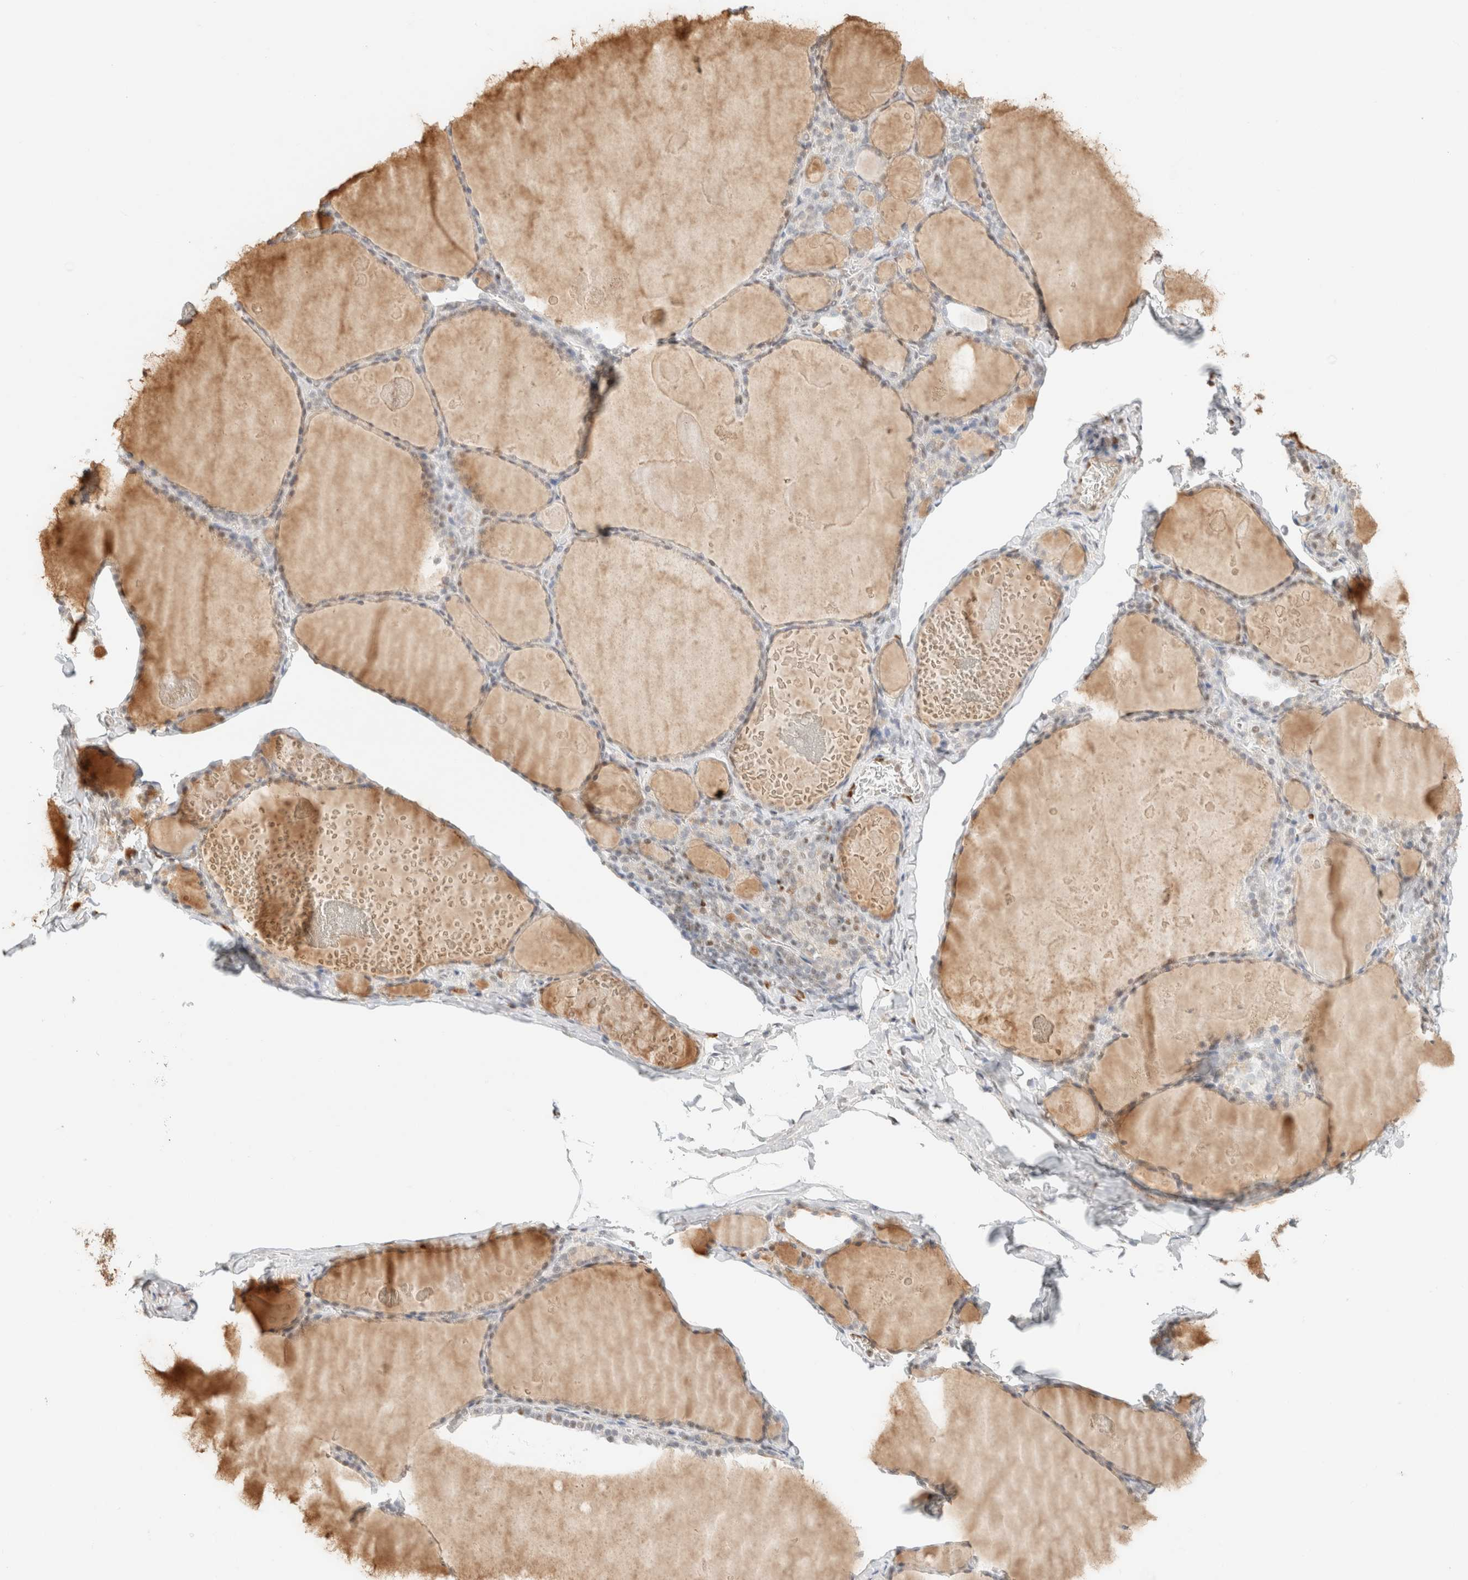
{"staining": {"intensity": "weak", "quantity": "<25%", "location": "cytoplasmic/membranous"}, "tissue": "thyroid gland", "cell_type": "Glandular cells", "image_type": "normal", "snomed": [{"axis": "morphology", "description": "Normal tissue, NOS"}, {"axis": "topography", "description": "Thyroid gland"}], "caption": "DAB (3,3'-diaminobenzidine) immunohistochemical staining of normal human thyroid gland demonstrates no significant positivity in glandular cells.", "gene": "DDB2", "patient": {"sex": "male", "age": 56}}